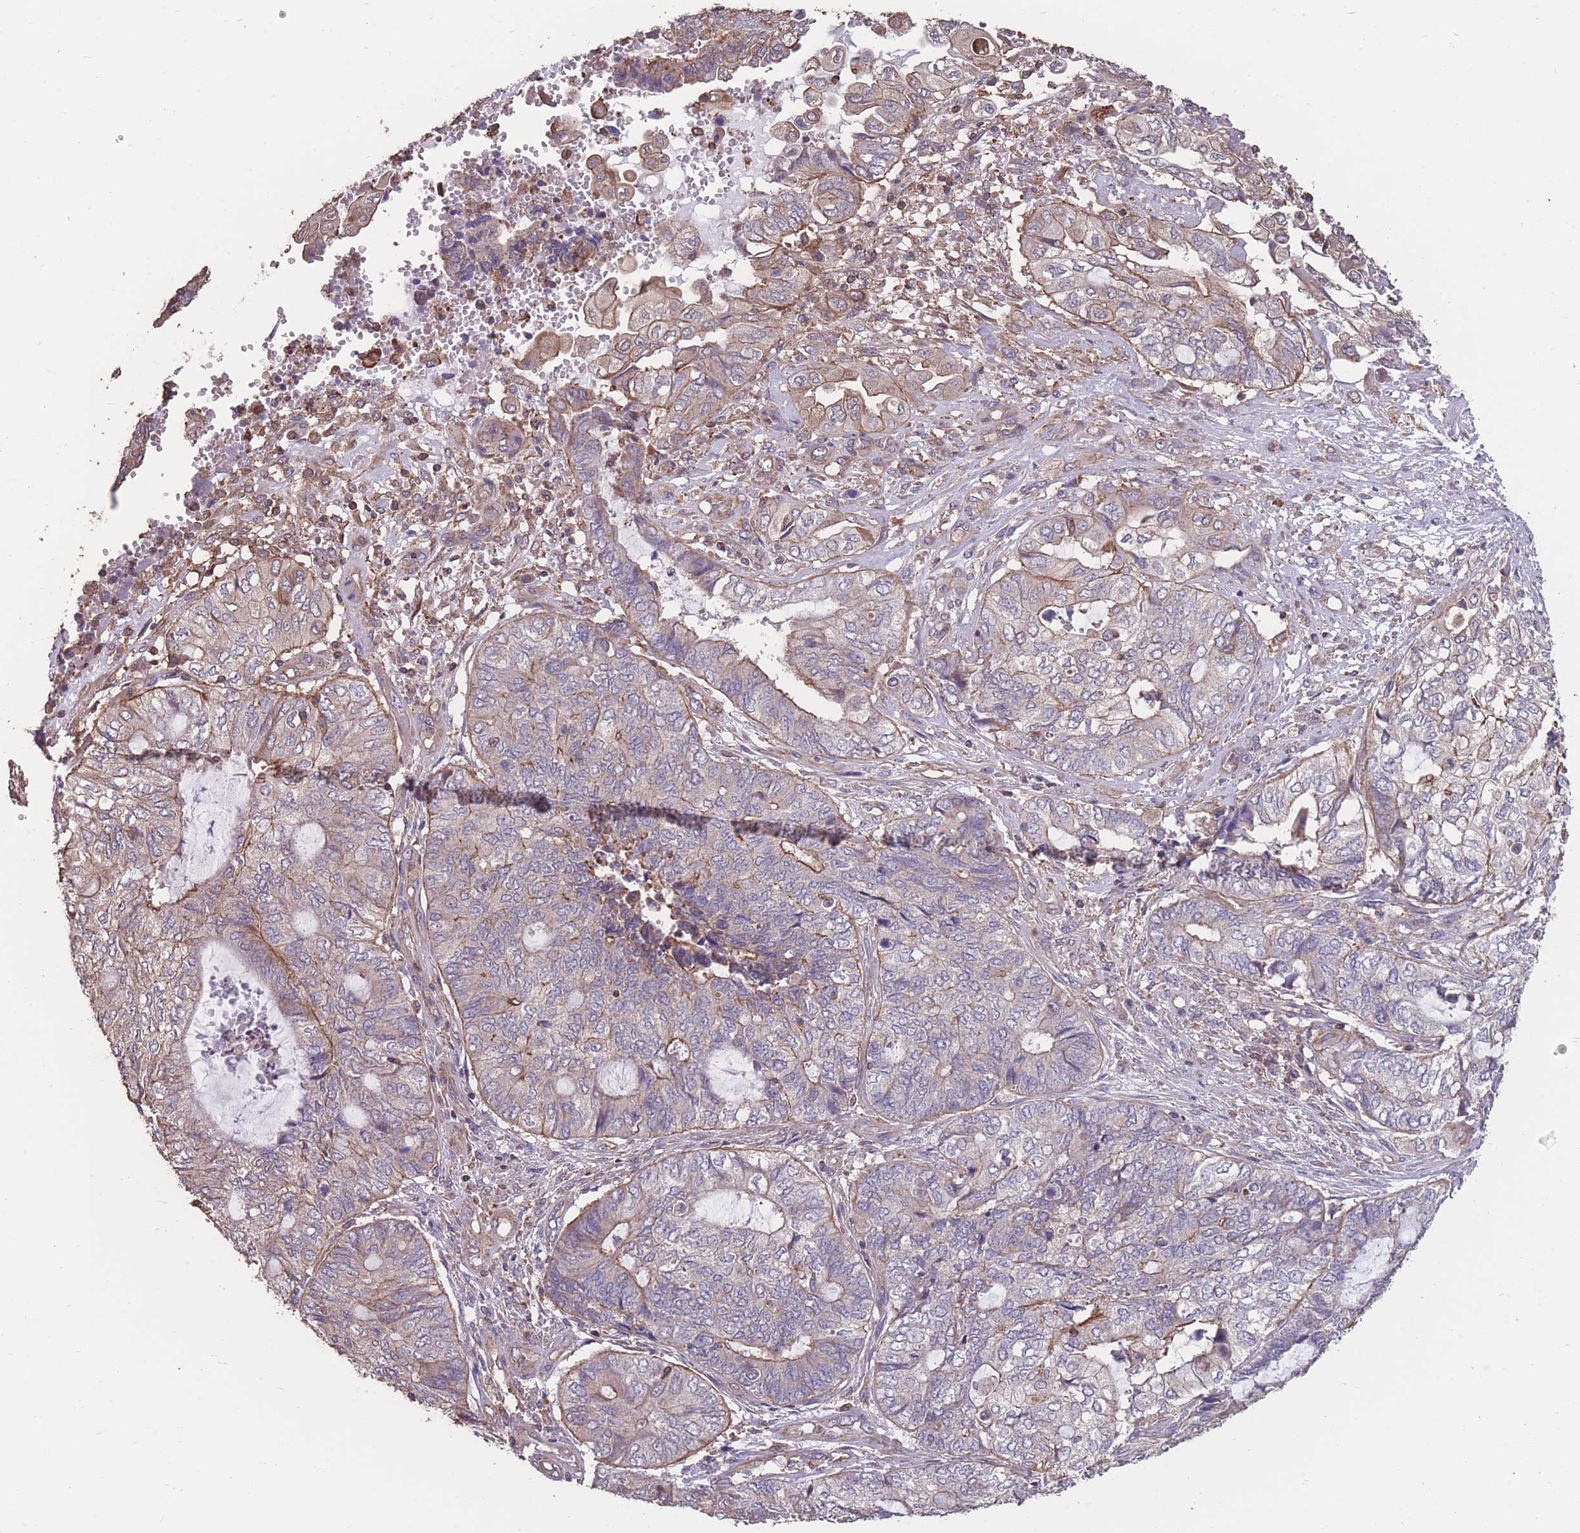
{"staining": {"intensity": "negative", "quantity": "none", "location": "none"}, "tissue": "endometrial cancer", "cell_type": "Tumor cells", "image_type": "cancer", "snomed": [{"axis": "morphology", "description": "Adenocarcinoma, NOS"}, {"axis": "topography", "description": "Uterus"}, {"axis": "topography", "description": "Endometrium"}], "caption": "Tumor cells are negative for protein expression in human endometrial cancer (adenocarcinoma).", "gene": "NUDT21", "patient": {"sex": "female", "age": 70}}